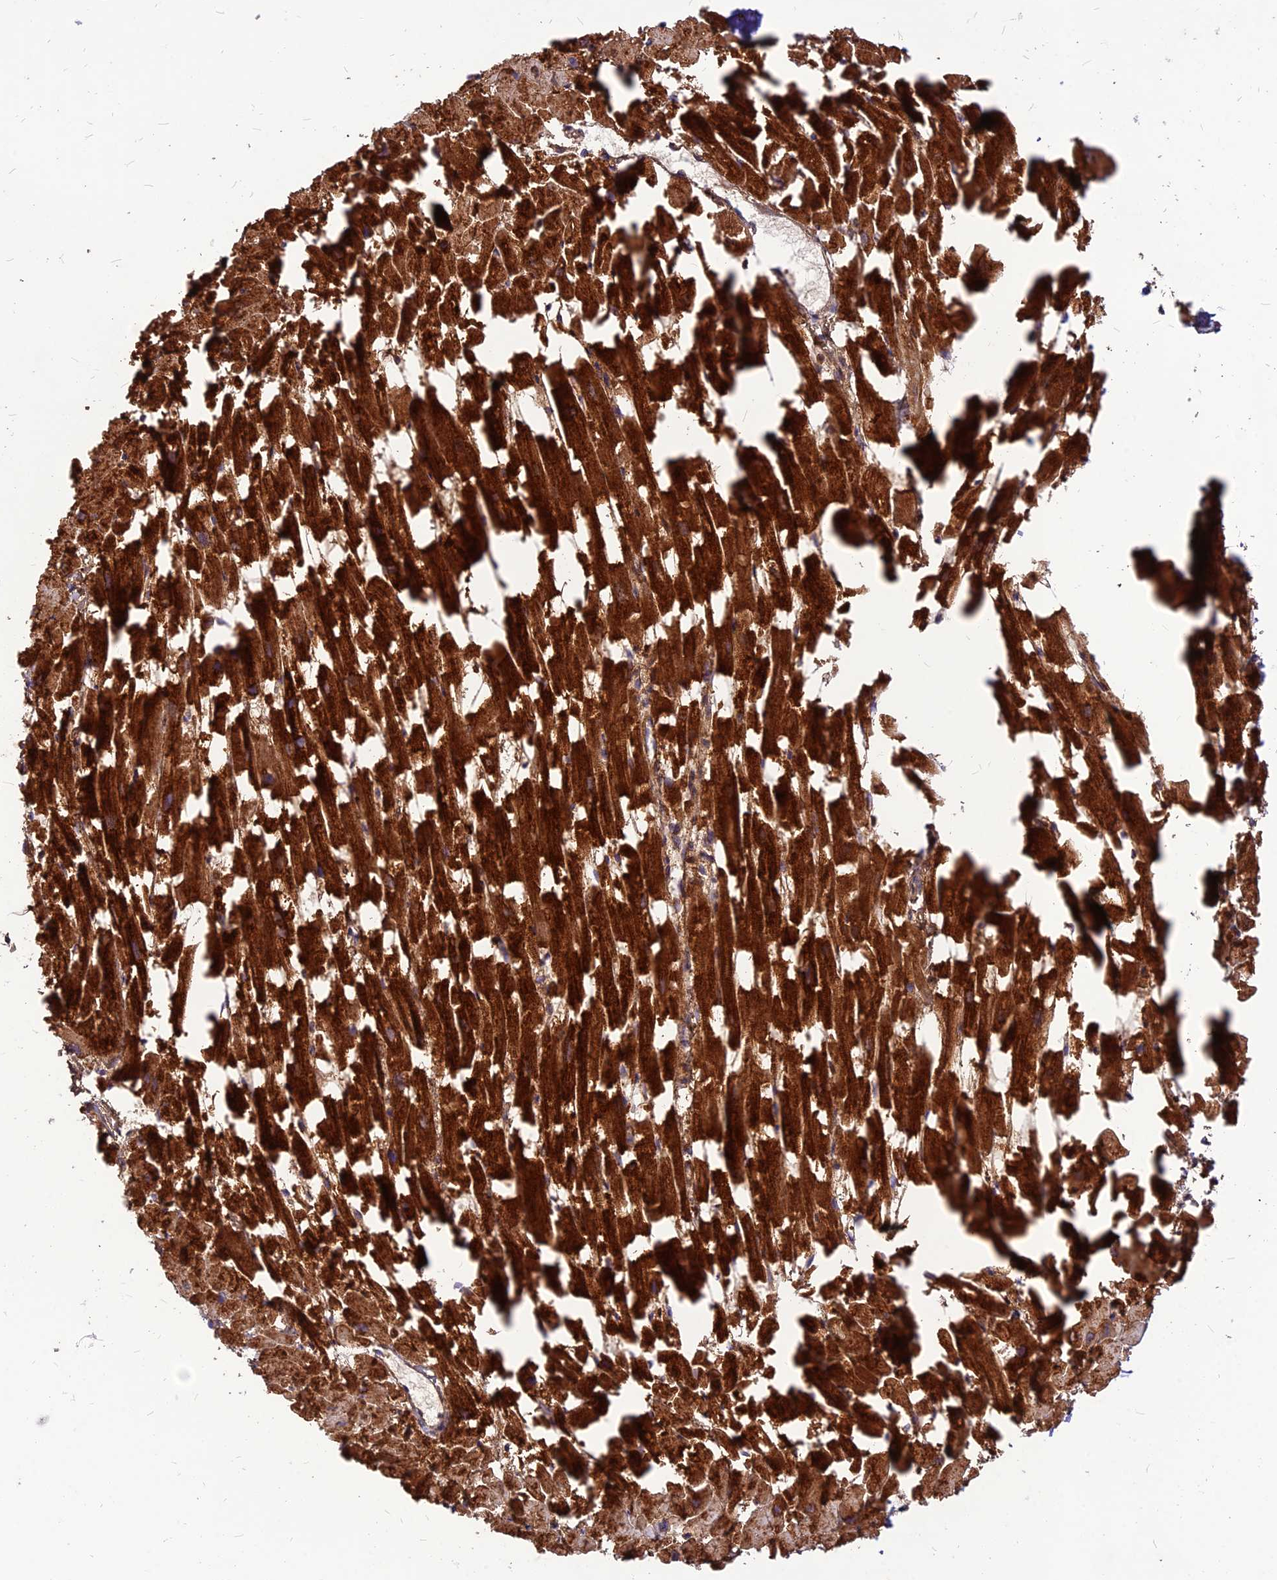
{"staining": {"intensity": "strong", "quantity": ">75%", "location": "cytoplasmic/membranous"}, "tissue": "heart muscle", "cell_type": "Cardiomyocytes", "image_type": "normal", "snomed": [{"axis": "morphology", "description": "Normal tissue, NOS"}, {"axis": "topography", "description": "Heart"}], "caption": "Protein staining of benign heart muscle shows strong cytoplasmic/membranous staining in approximately >75% of cardiomyocytes.", "gene": "ECI1", "patient": {"sex": "female", "age": 64}}